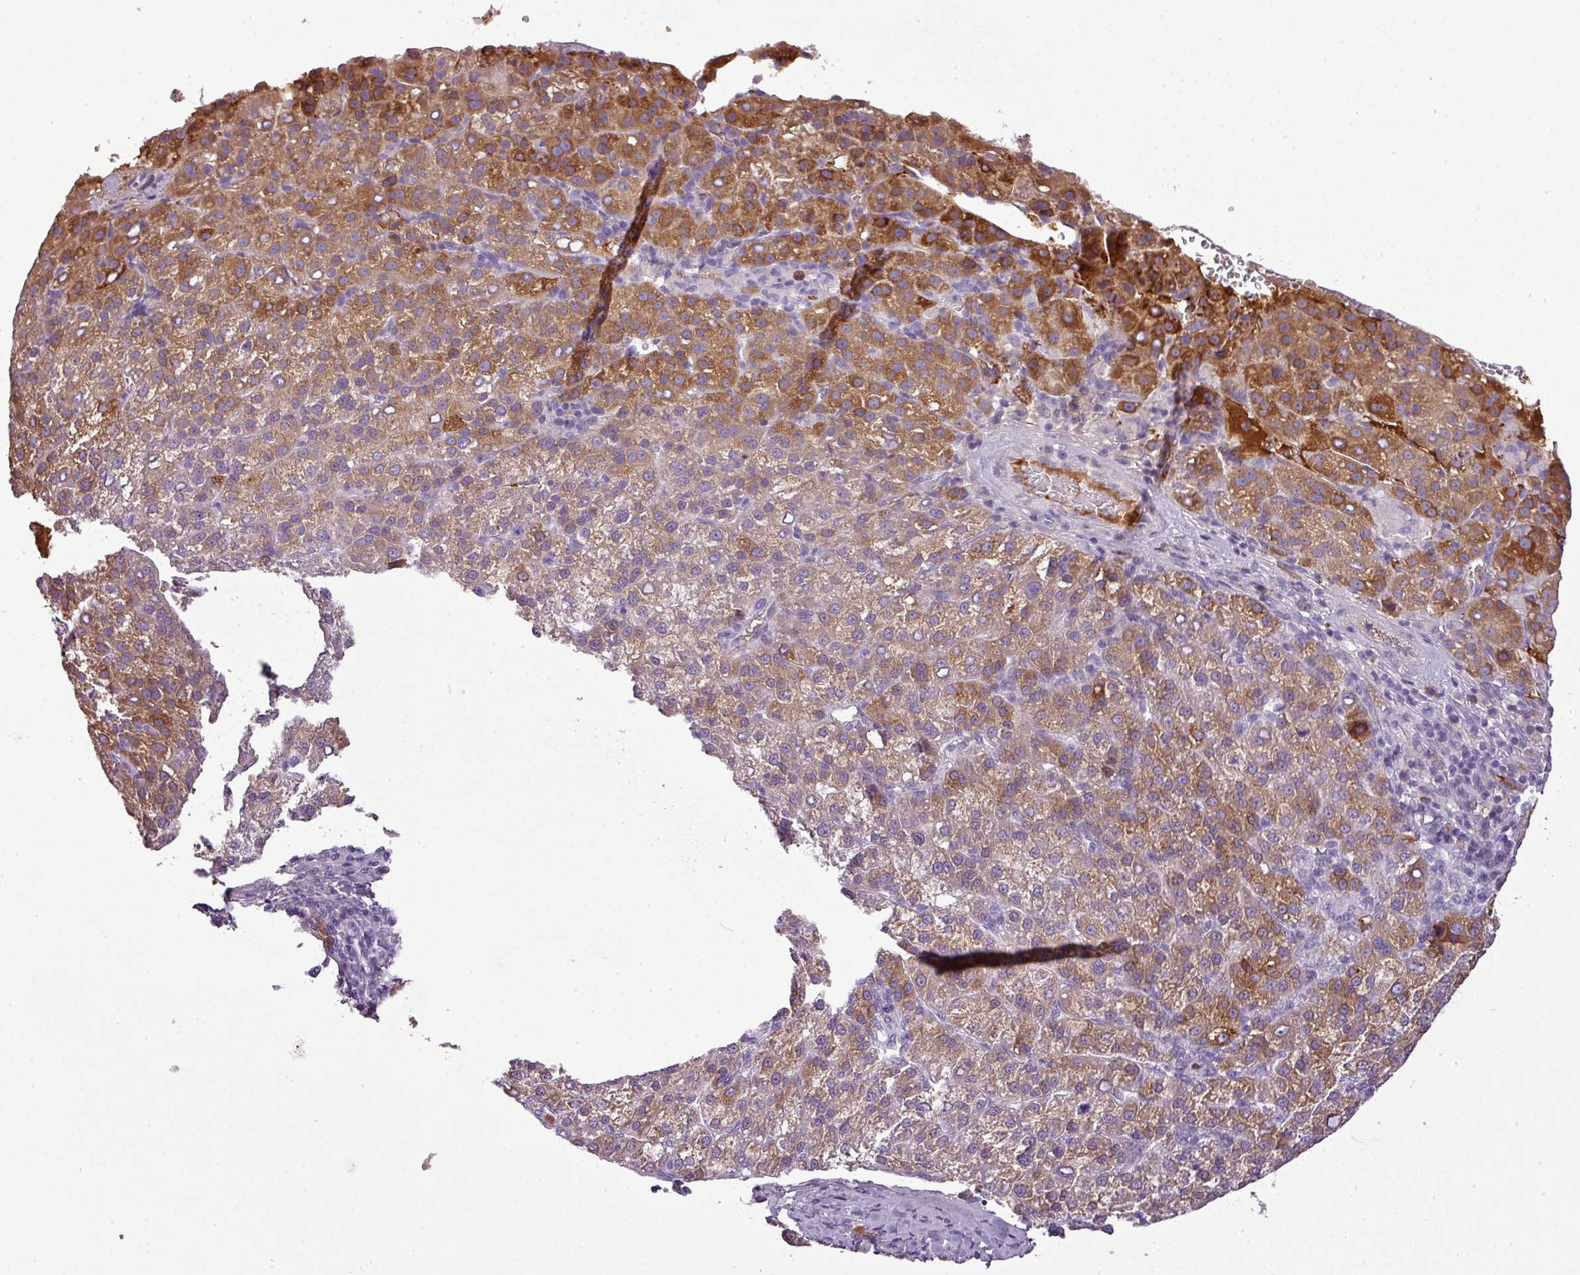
{"staining": {"intensity": "strong", "quantity": "25%-75%", "location": "cytoplasmic/membranous"}, "tissue": "liver cancer", "cell_type": "Tumor cells", "image_type": "cancer", "snomed": [{"axis": "morphology", "description": "Carcinoma, Hepatocellular, NOS"}, {"axis": "topography", "description": "Liver"}], "caption": "This photomicrograph demonstrates immunohistochemistry (IHC) staining of liver hepatocellular carcinoma, with high strong cytoplasmic/membranous positivity in approximately 25%-75% of tumor cells.", "gene": "C4B", "patient": {"sex": "female", "age": 58}}